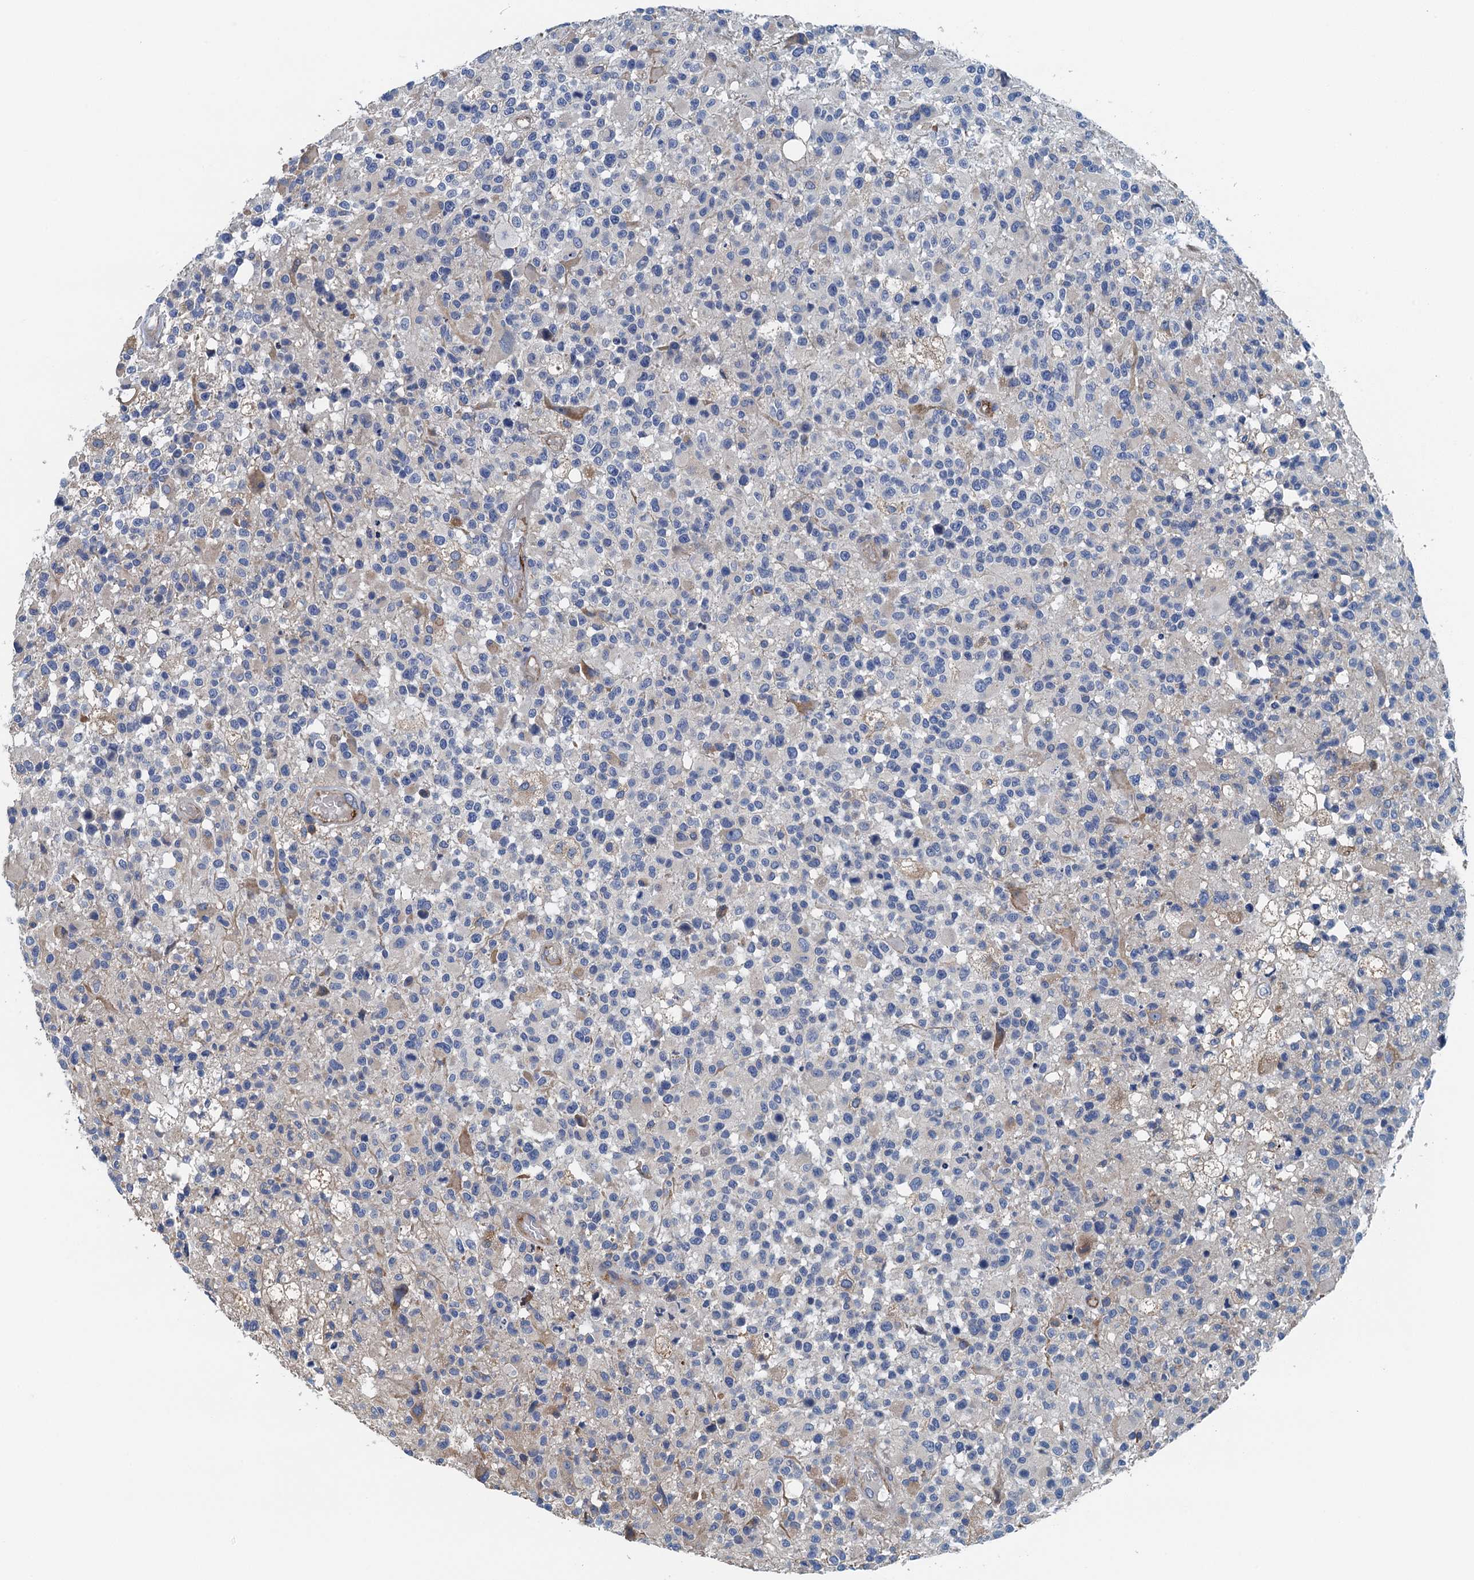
{"staining": {"intensity": "negative", "quantity": "none", "location": "none"}, "tissue": "glioma", "cell_type": "Tumor cells", "image_type": "cancer", "snomed": [{"axis": "morphology", "description": "Glioma, malignant, High grade"}, {"axis": "morphology", "description": "Glioblastoma, NOS"}, {"axis": "topography", "description": "Brain"}], "caption": "Immunohistochemistry of malignant glioma (high-grade) displays no staining in tumor cells.", "gene": "PPP1R14D", "patient": {"sex": "male", "age": 60}}